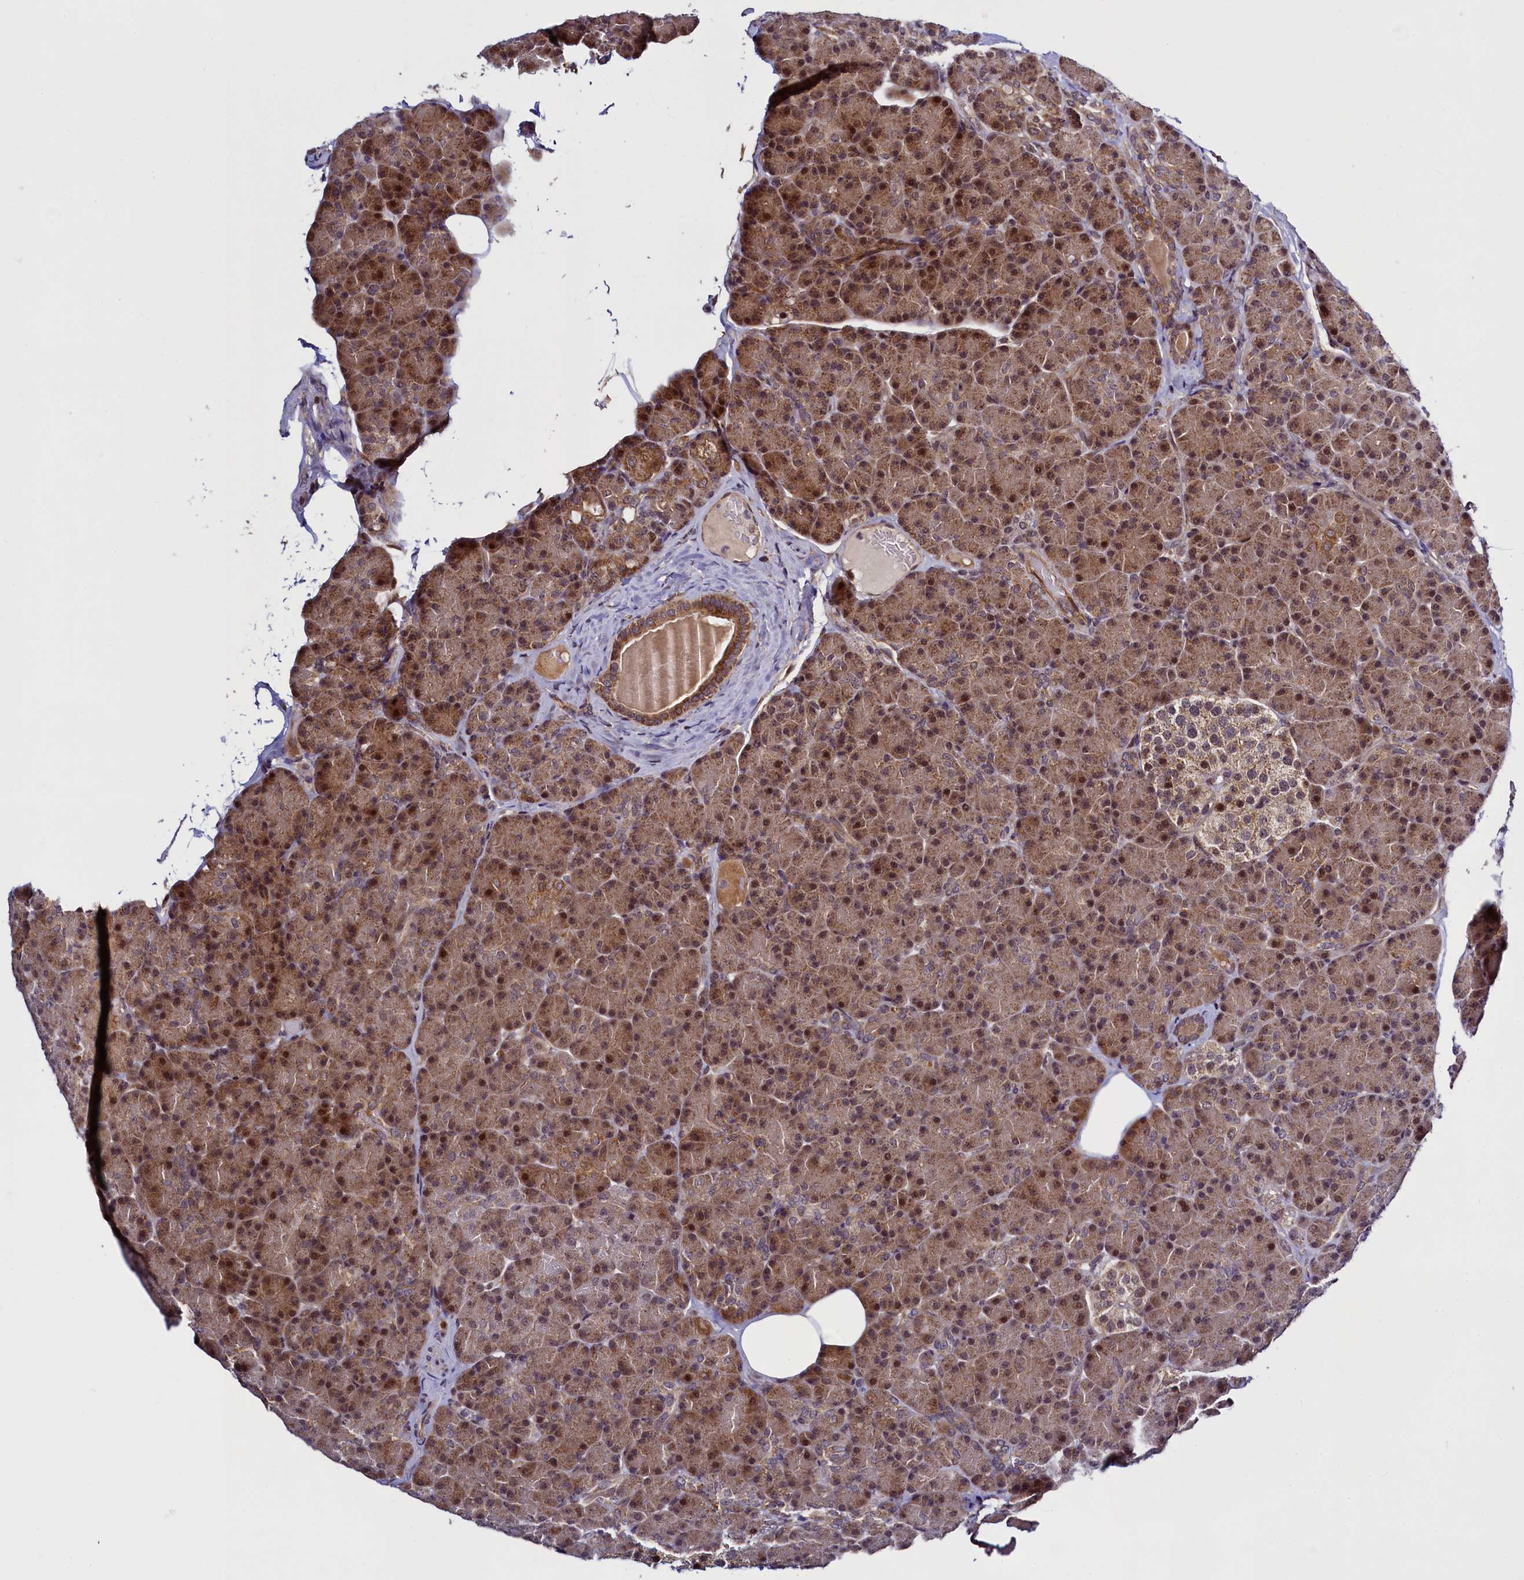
{"staining": {"intensity": "moderate", "quantity": ">75%", "location": "cytoplasmic/membranous,nuclear"}, "tissue": "pancreas", "cell_type": "Exocrine glandular cells", "image_type": "normal", "snomed": [{"axis": "morphology", "description": "Normal tissue, NOS"}, {"axis": "topography", "description": "Pancreas"}], "caption": "Pancreas stained with immunohistochemistry (IHC) reveals moderate cytoplasmic/membranous,nuclear positivity in approximately >75% of exocrine glandular cells. Nuclei are stained in blue.", "gene": "RBFA", "patient": {"sex": "female", "age": 43}}